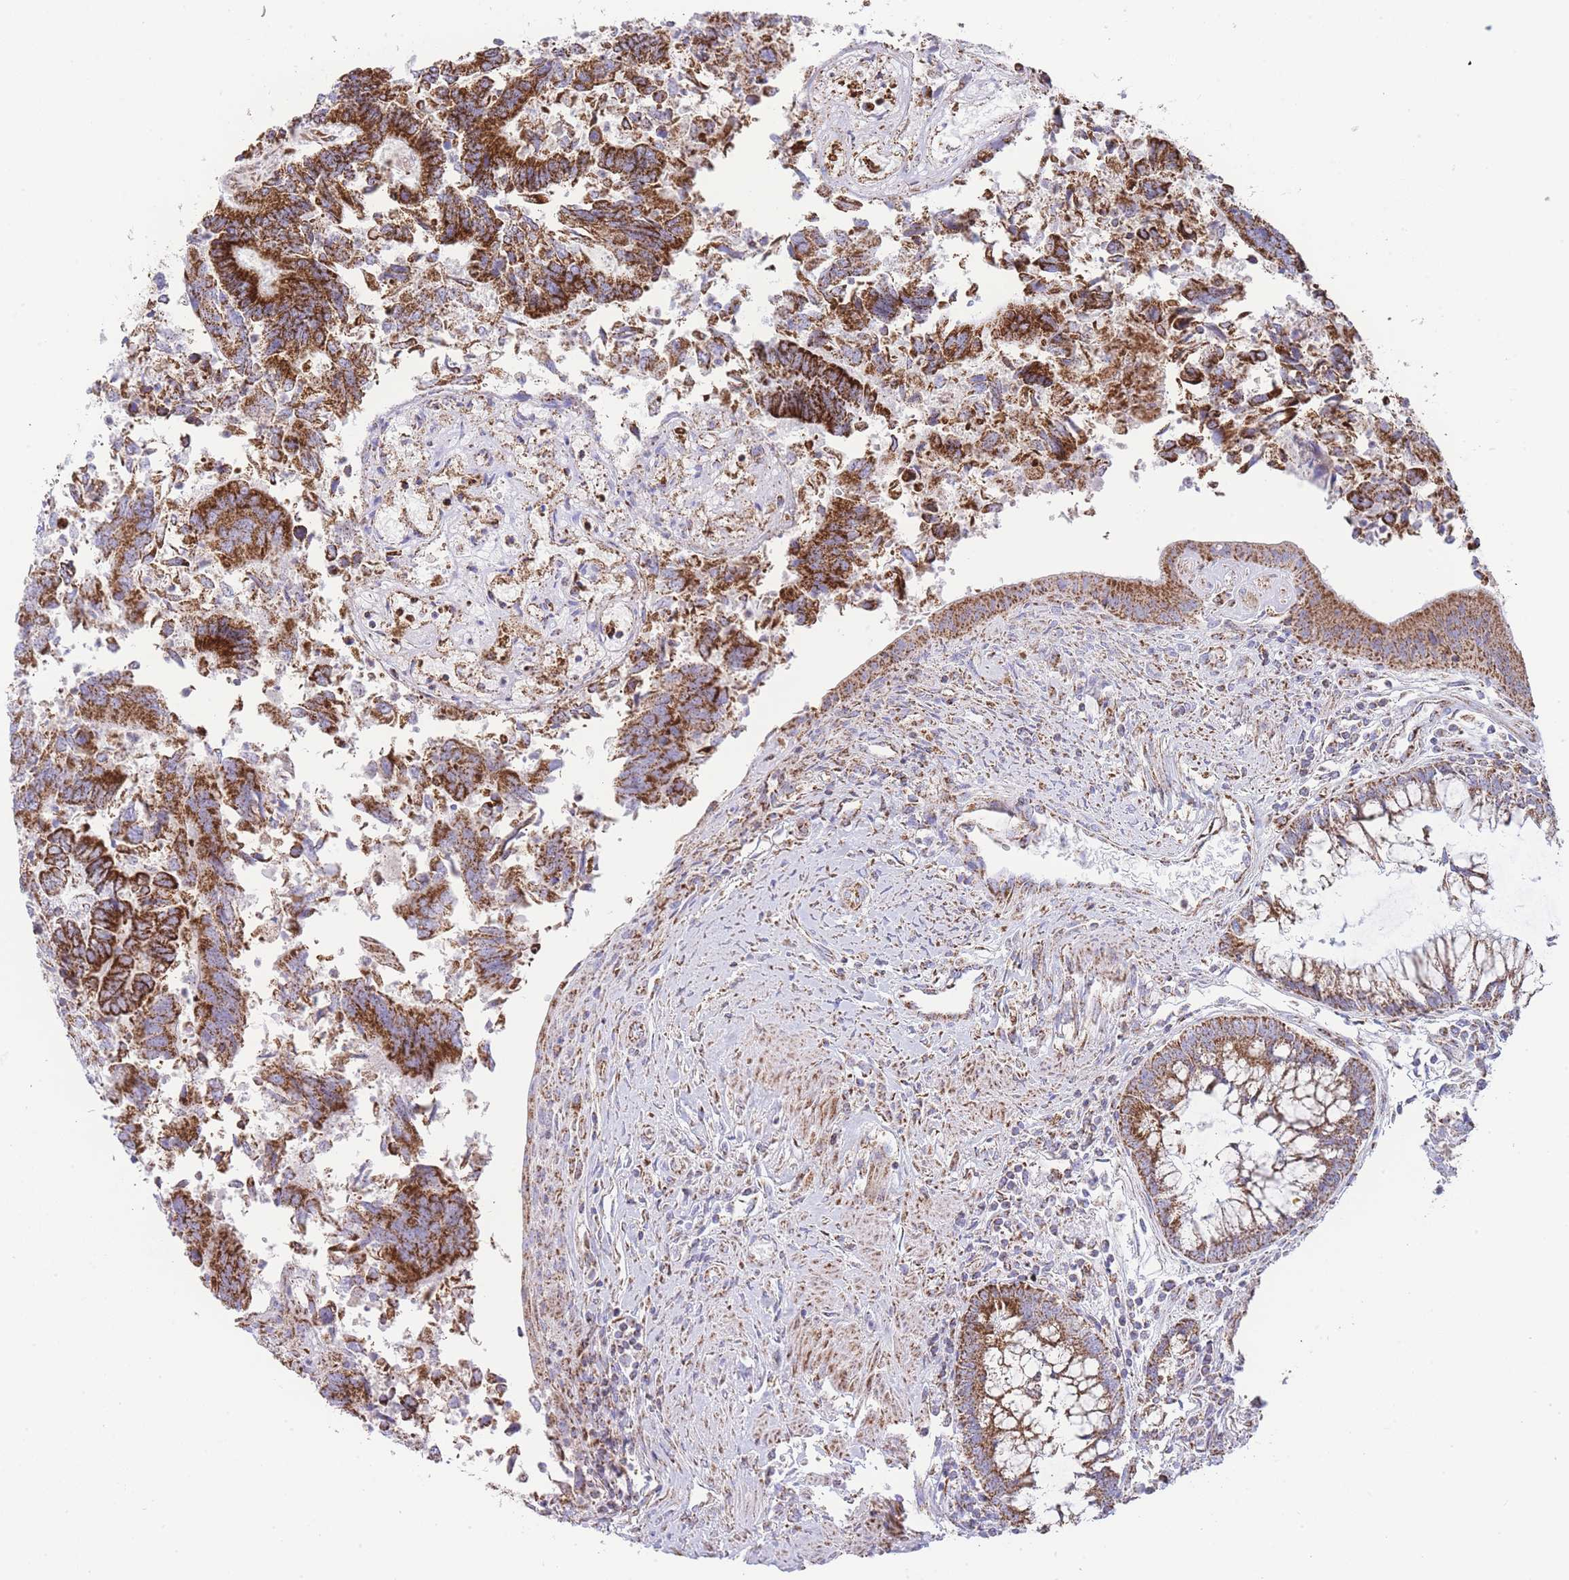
{"staining": {"intensity": "strong", "quantity": ">75%", "location": "cytoplasmic/membranous"}, "tissue": "colorectal cancer", "cell_type": "Tumor cells", "image_type": "cancer", "snomed": [{"axis": "morphology", "description": "Adenocarcinoma, NOS"}, {"axis": "topography", "description": "Colon"}], "caption": "Colorectal cancer stained with a brown dye reveals strong cytoplasmic/membranous positive positivity in approximately >75% of tumor cells.", "gene": "GSTM1", "patient": {"sex": "female", "age": 67}}